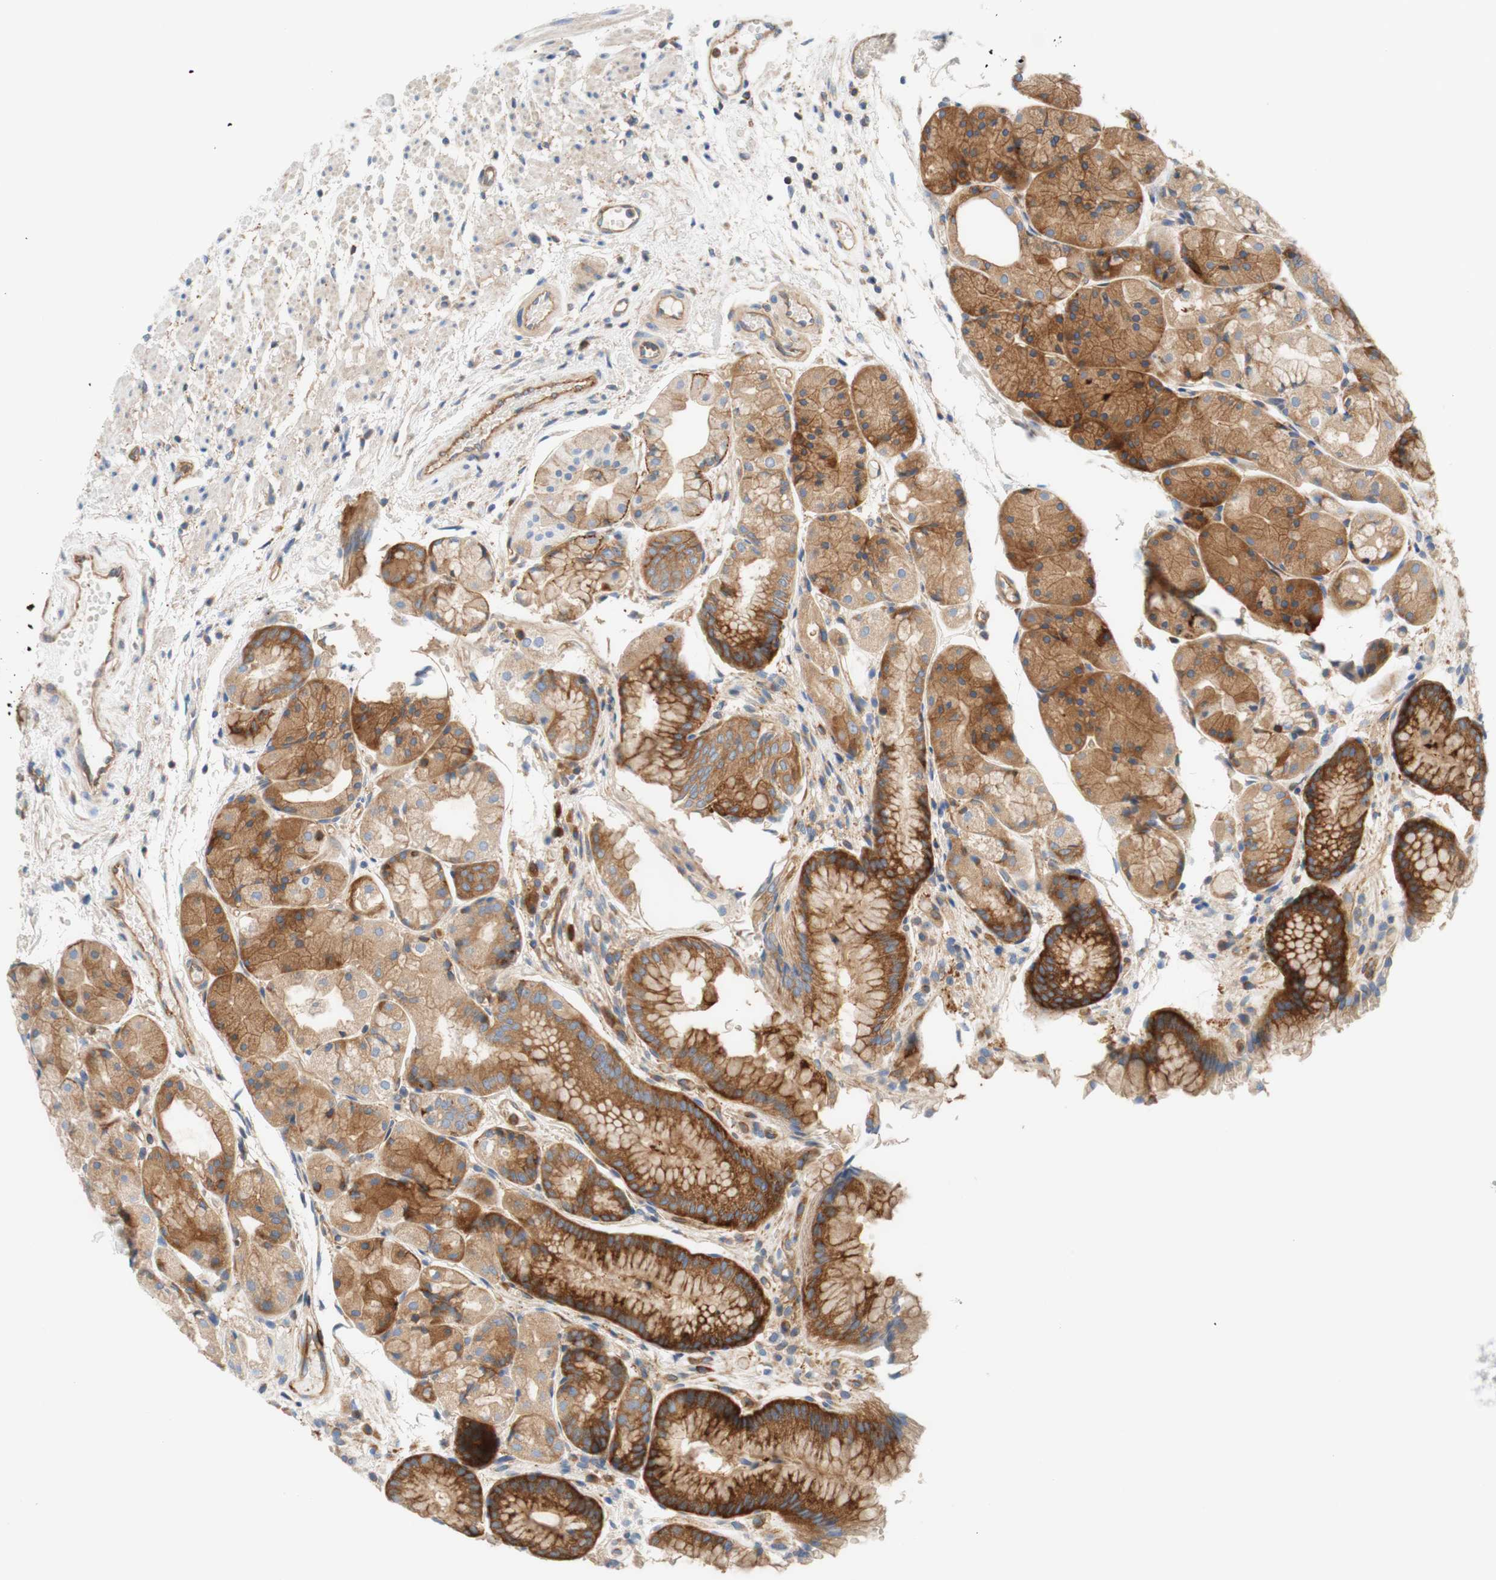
{"staining": {"intensity": "strong", "quantity": "25%-75%", "location": "cytoplasmic/membranous"}, "tissue": "stomach", "cell_type": "Glandular cells", "image_type": "normal", "snomed": [{"axis": "morphology", "description": "Normal tissue, NOS"}, {"axis": "topography", "description": "Stomach, upper"}], "caption": "Immunohistochemical staining of benign stomach shows high levels of strong cytoplasmic/membranous expression in approximately 25%-75% of glandular cells.", "gene": "STOM", "patient": {"sex": "male", "age": 72}}